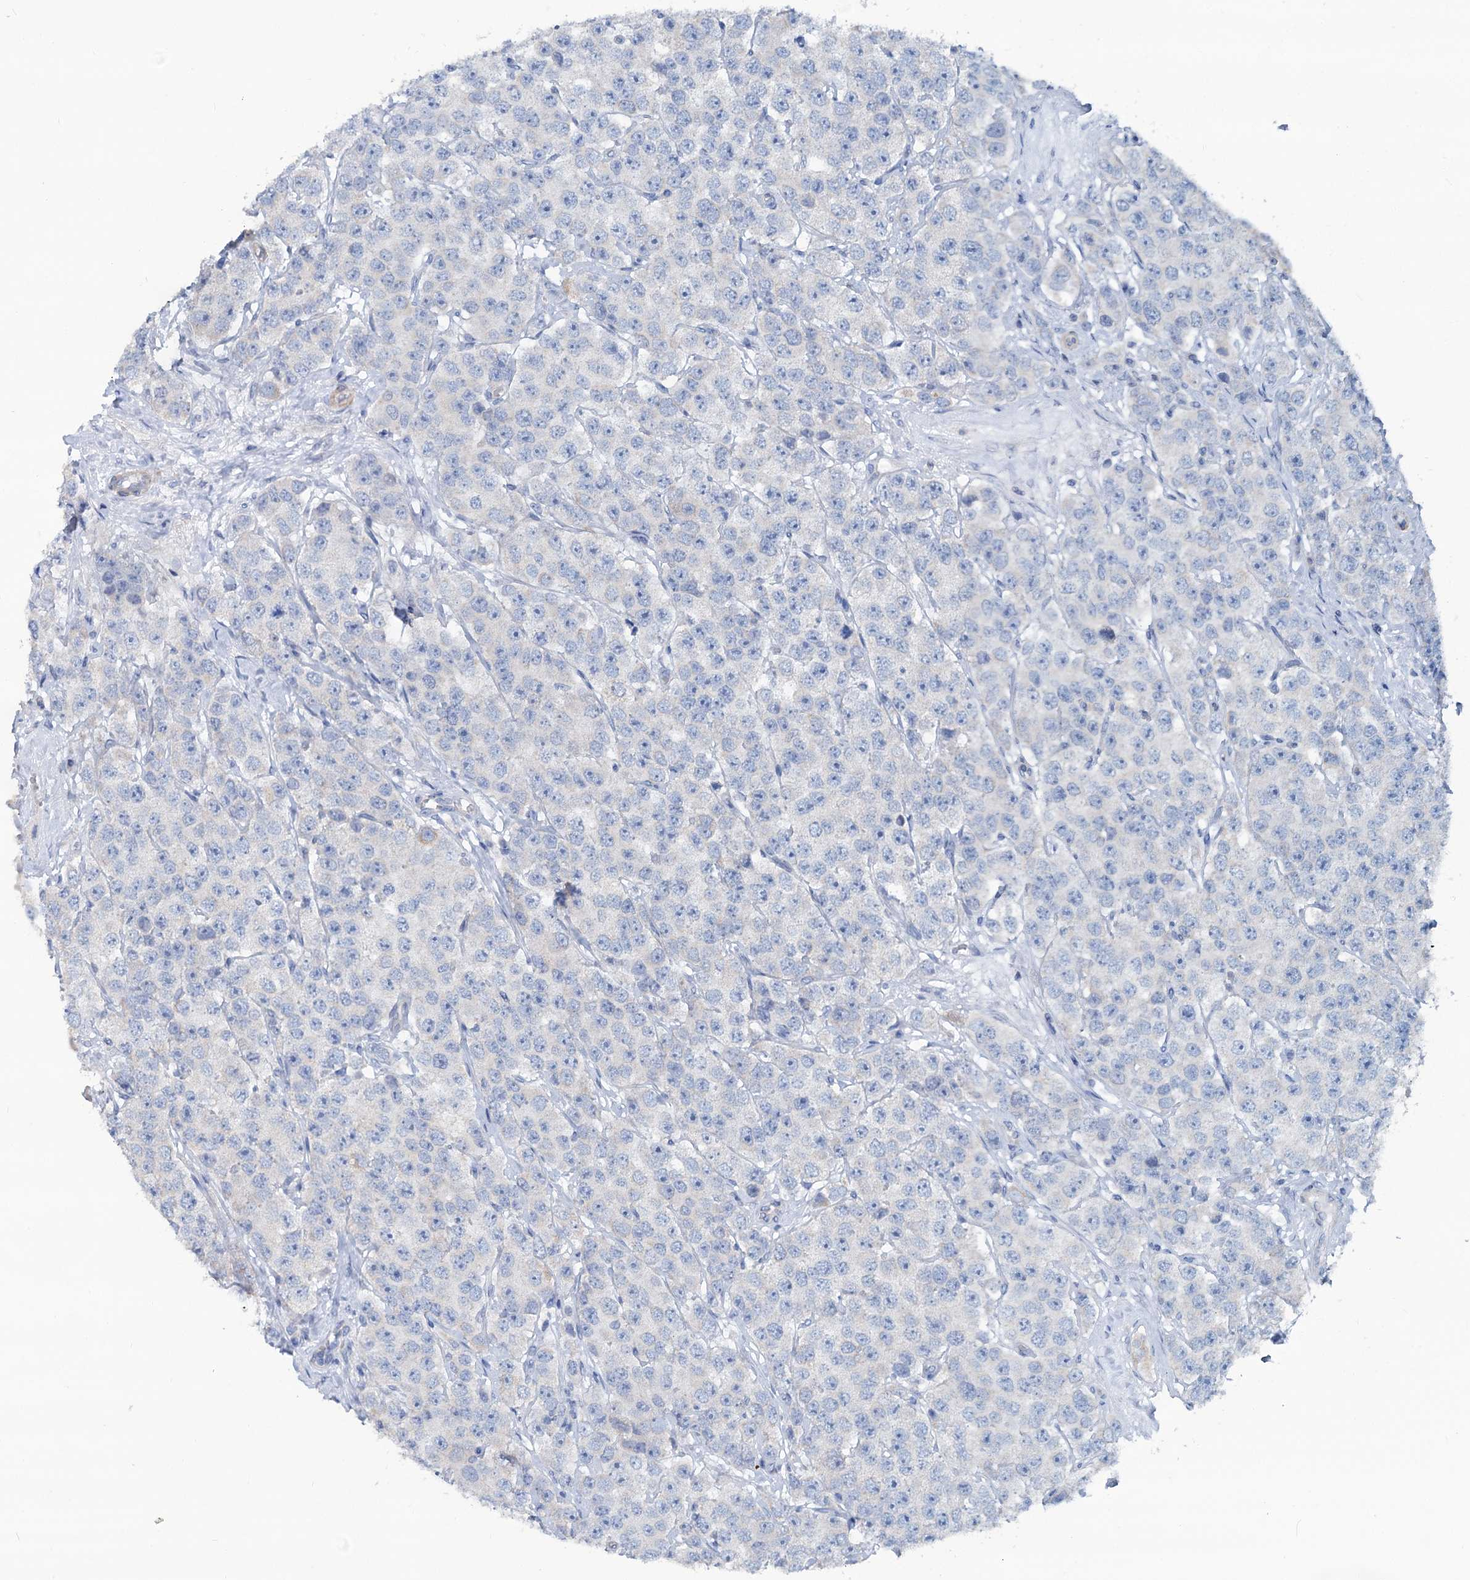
{"staining": {"intensity": "negative", "quantity": "none", "location": "none"}, "tissue": "testis cancer", "cell_type": "Tumor cells", "image_type": "cancer", "snomed": [{"axis": "morphology", "description": "Seminoma, NOS"}, {"axis": "topography", "description": "Testis"}], "caption": "Immunohistochemistry photomicrograph of testis seminoma stained for a protein (brown), which demonstrates no expression in tumor cells.", "gene": "SLC1A3", "patient": {"sex": "male", "age": 28}}